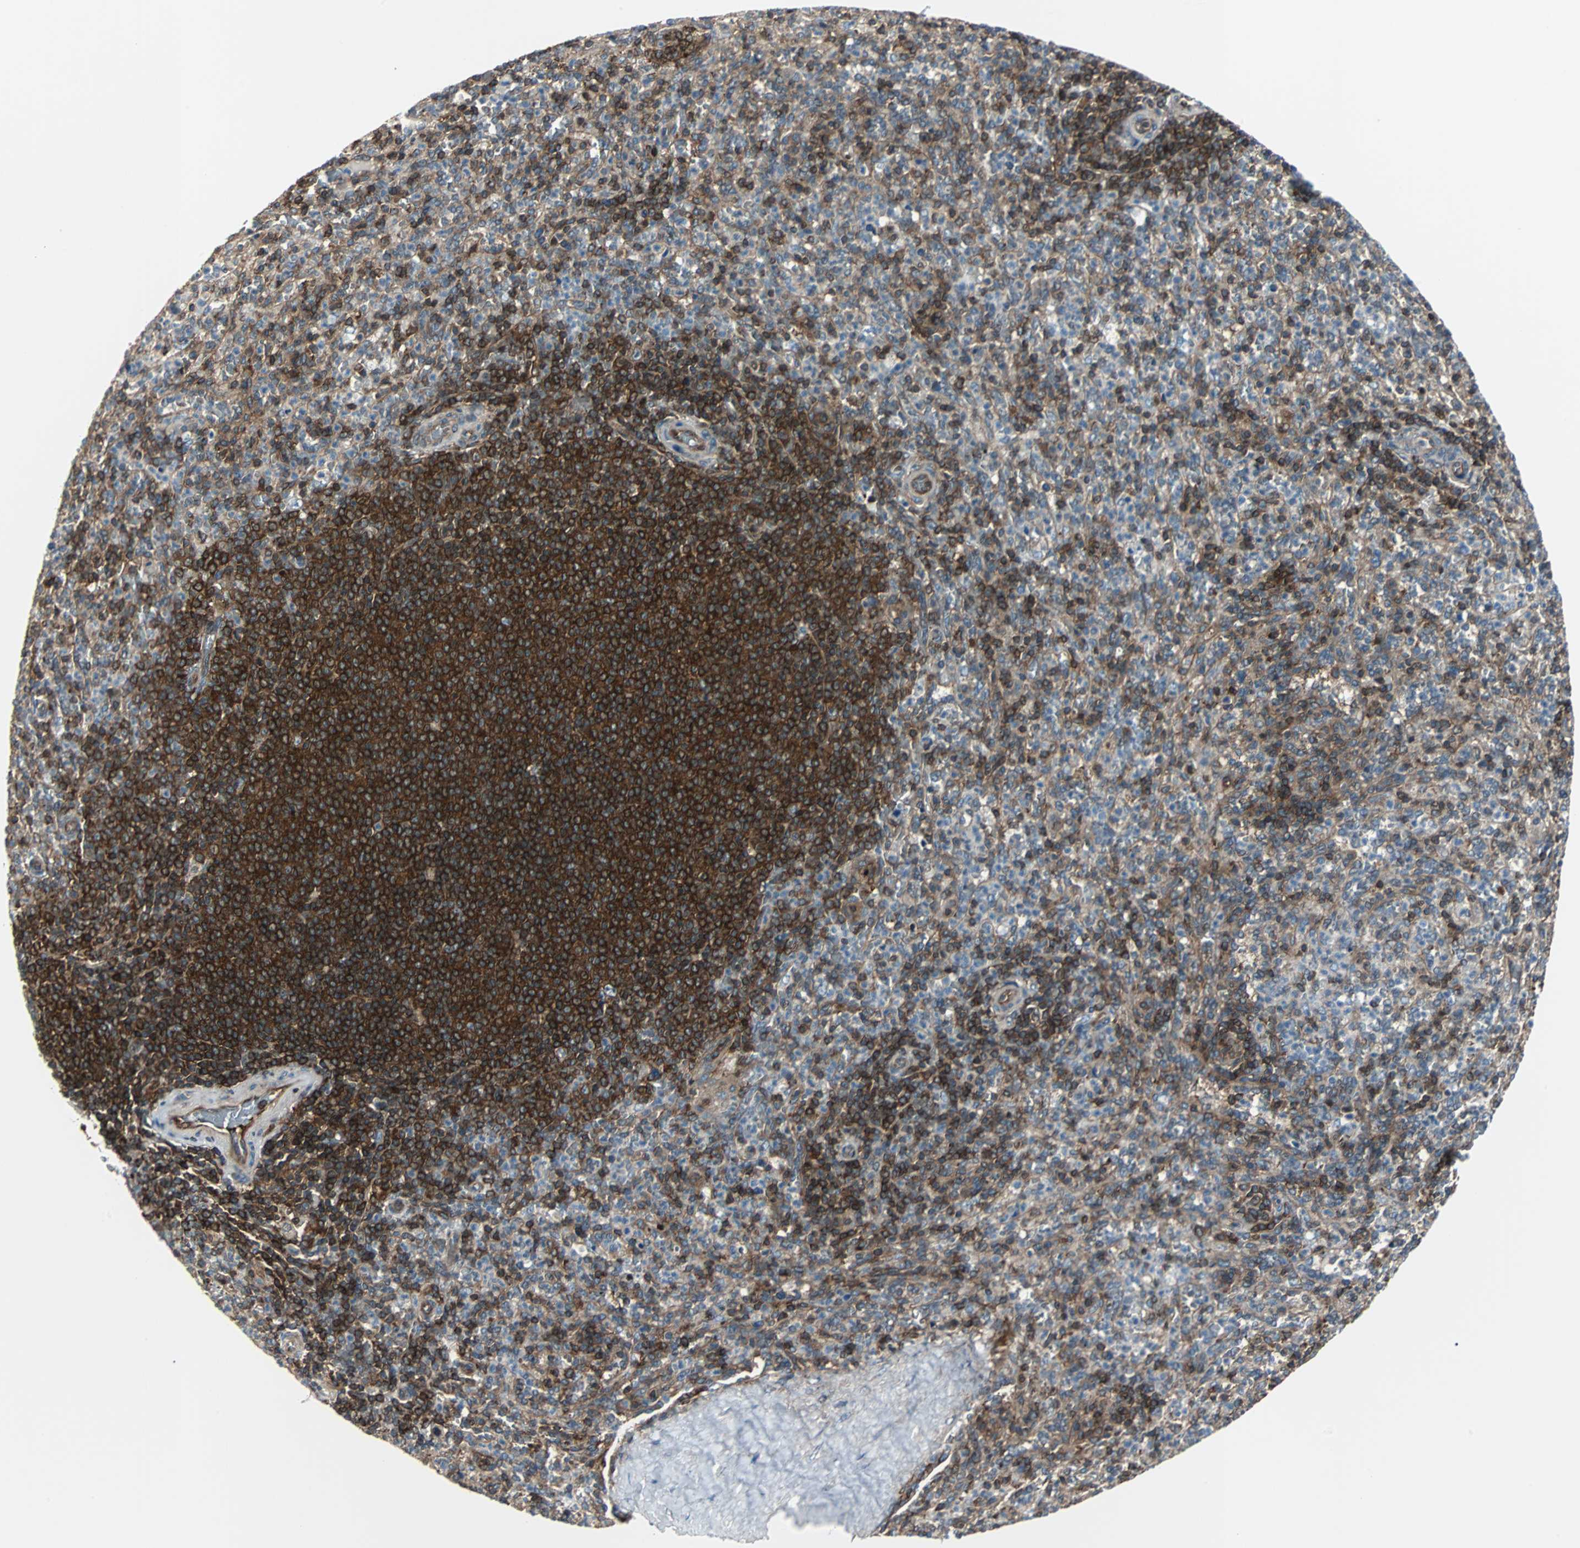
{"staining": {"intensity": "strong", "quantity": "25%-75%", "location": "cytoplasmic/membranous"}, "tissue": "spleen", "cell_type": "Cells in red pulp", "image_type": "normal", "snomed": [{"axis": "morphology", "description": "Normal tissue, NOS"}, {"axis": "topography", "description": "Spleen"}], "caption": "Human spleen stained for a protein (brown) displays strong cytoplasmic/membranous positive positivity in about 25%-75% of cells in red pulp.", "gene": "RELA", "patient": {"sex": "male", "age": 36}}